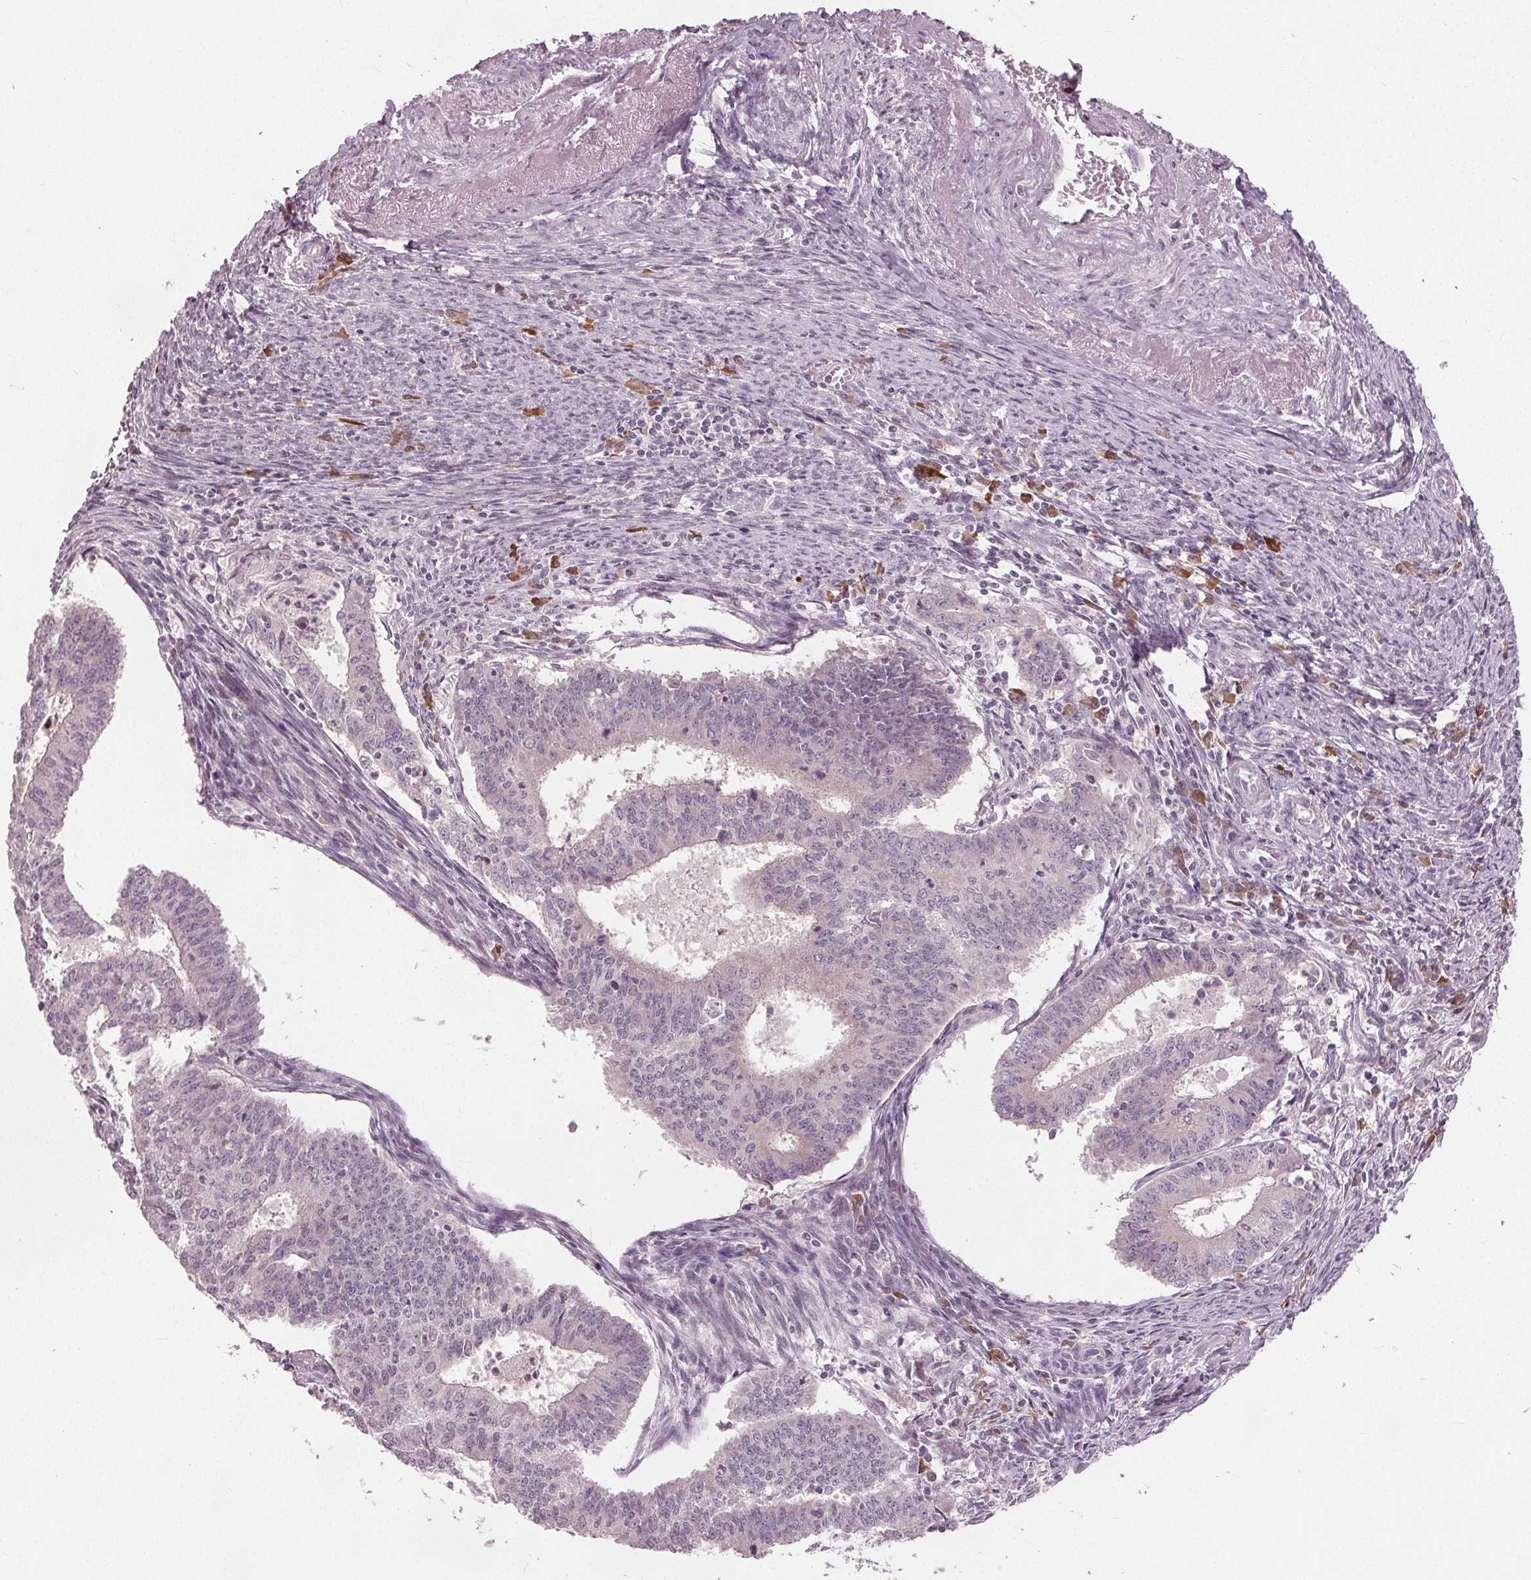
{"staining": {"intensity": "negative", "quantity": "none", "location": "none"}, "tissue": "endometrial cancer", "cell_type": "Tumor cells", "image_type": "cancer", "snomed": [{"axis": "morphology", "description": "Adenocarcinoma, NOS"}, {"axis": "topography", "description": "Endometrium"}], "caption": "Endometrial cancer stained for a protein using IHC displays no expression tumor cells.", "gene": "CXCL16", "patient": {"sex": "female", "age": 61}}